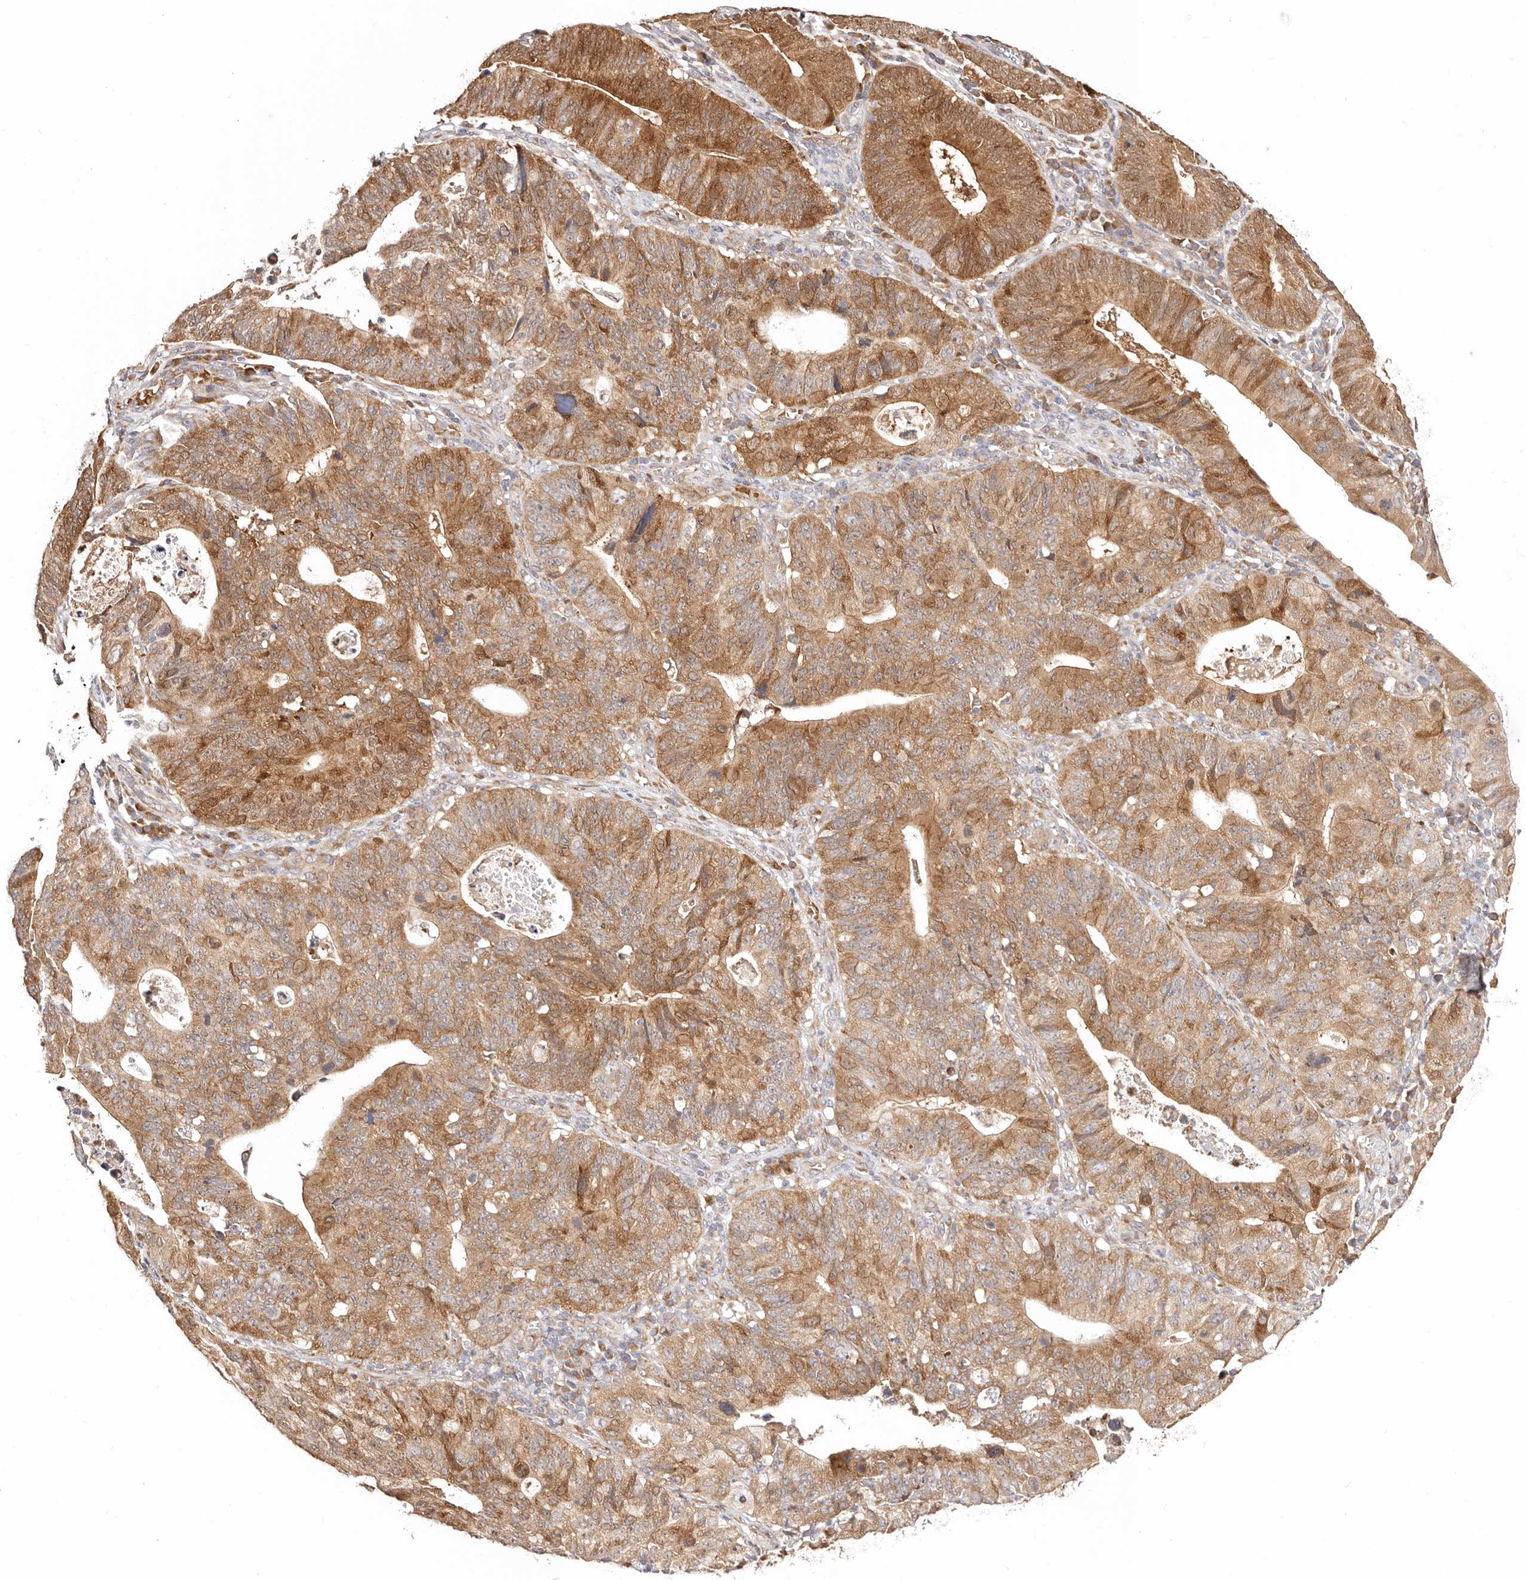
{"staining": {"intensity": "moderate", "quantity": ">75%", "location": "cytoplasmic/membranous,nuclear"}, "tissue": "stomach cancer", "cell_type": "Tumor cells", "image_type": "cancer", "snomed": [{"axis": "morphology", "description": "Adenocarcinoma, NOS"}, {"axis": "topography", "description": "Stomach"}], "caption": "High-power microscopy captured an immunohistochemistry micrograph of adenocarcinoma (stomach), revealing moderate cytoplasmic/membranous and nuclear positivity in about >75% of tumor cells. (Stains: DAB (3,3'-diaminobenzidine) in brown, nuclei in blue, Microscopy: brightfield microscopy at high magnification).", "gene": "BCL2L15", "patient": {"sex": "male", "age": 59}}